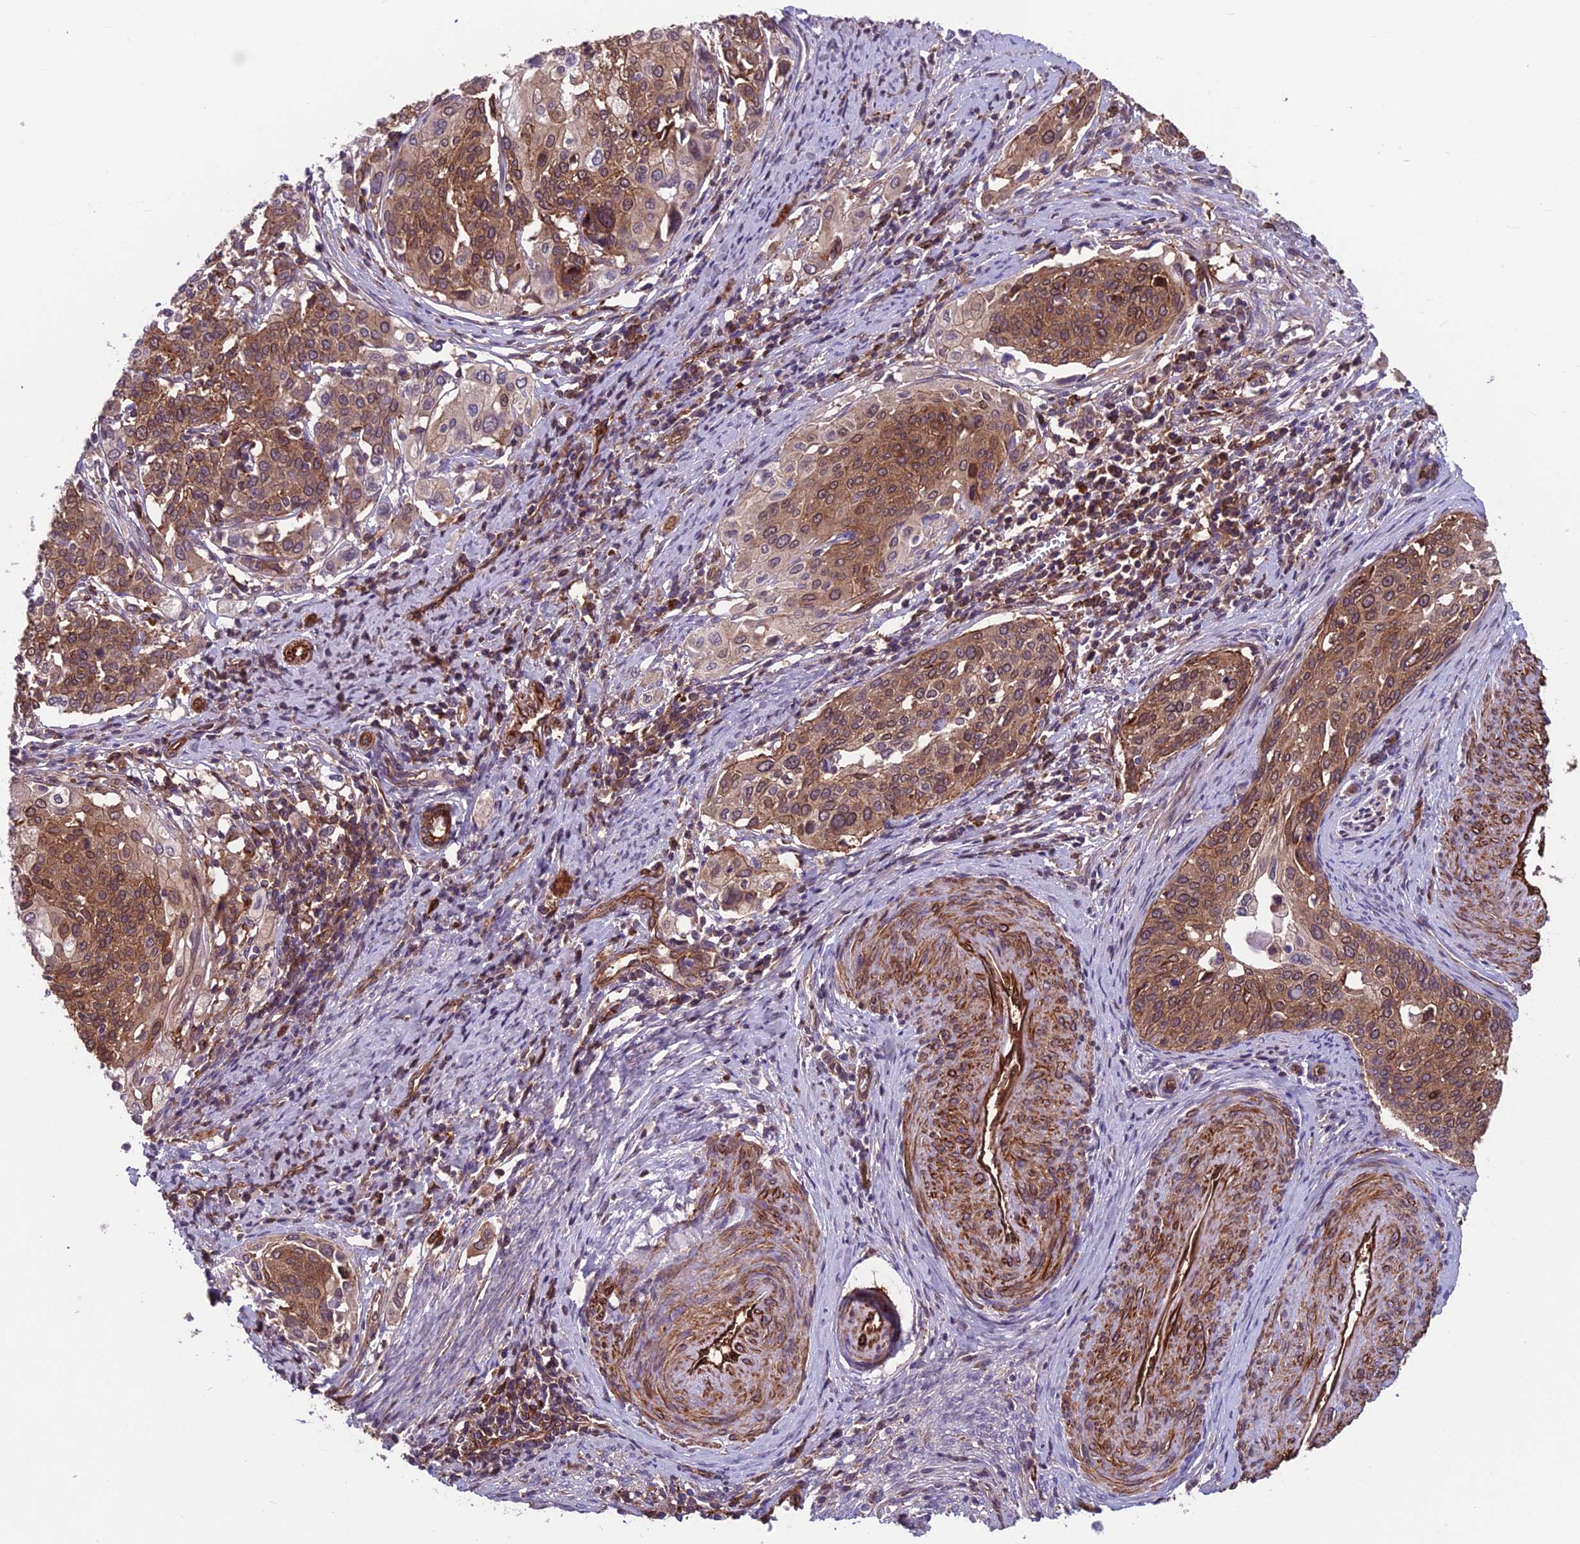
{"staining": {"intensity": "weak", "quantity": ">75%", "location": "cytoplasmic/membranous"}, "tissue": "cervical cancer", "cell_type": "Tumor cells", "image_type": "cancer", "snomed": [{"axis": "morphology", "description": "Squamous cell carcinoma, NOS"}, {"axis": "topography", "description": "Cervix"}], "caption": "High-magnification brightfield microscopy of cervical squamous cell carcinoma stained with DAB (brown) and counterstained with hematoxylin (blue). tumor cells exhibit weak cytoplasmic/membranous staining is present in approximately>75% of cells.", "gene": "RTN4RL1", "patient": {"sex": "female", "age": 44}}